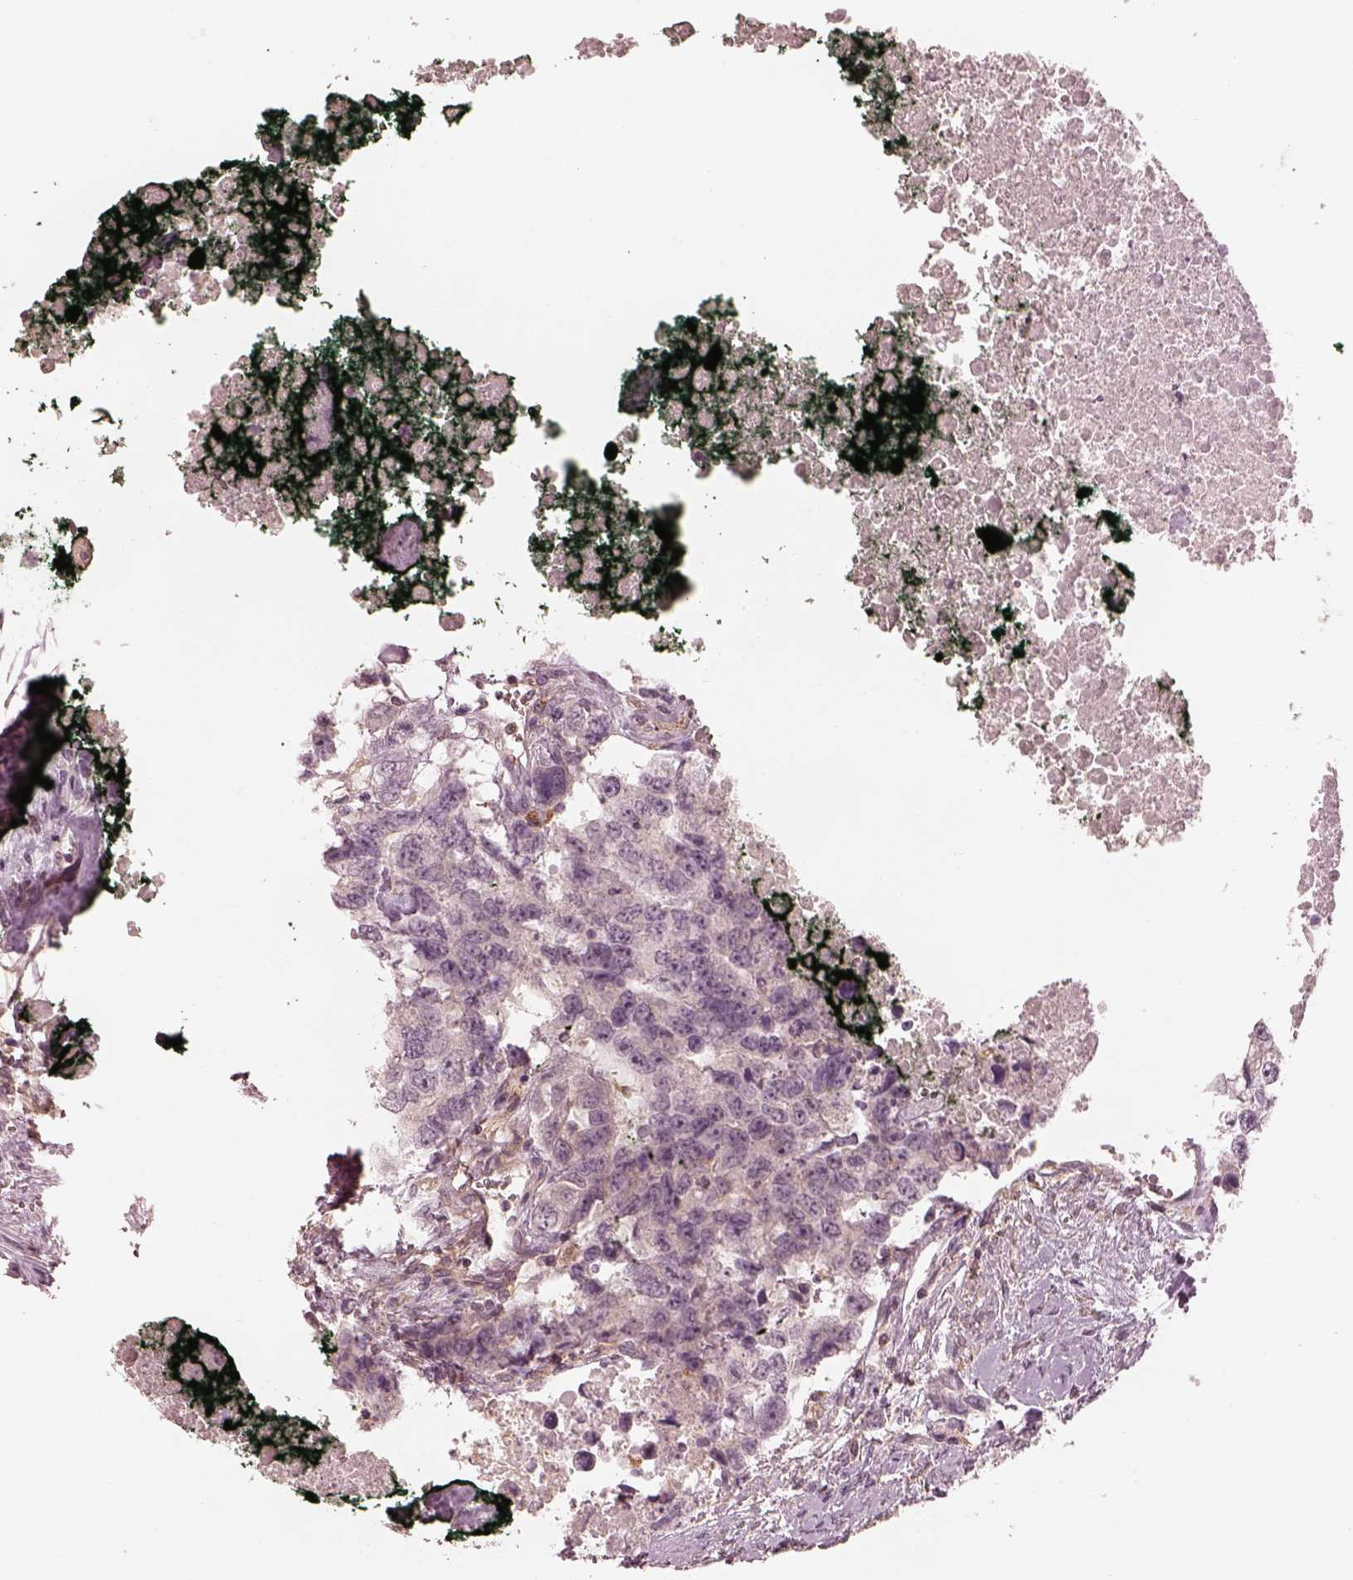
{"staining": {"intensity": "negative", "quantity": "none", "location": "none"}, "tissue": "testis cancer", "cell_type": "Tumor cells", "image_type": "cancer", "snomed": [{"axis": "morphology", "description": "Carcinoma, Embryonal, NOS"}, {"axis": "topography", "description": "Testis"}], "caption": "Testis cancer was stained to show a protein in brown. There is no significant positivity in tumor cells.", "gene": "PRKACG", "patient": {"sex": "male", "age": 24}}